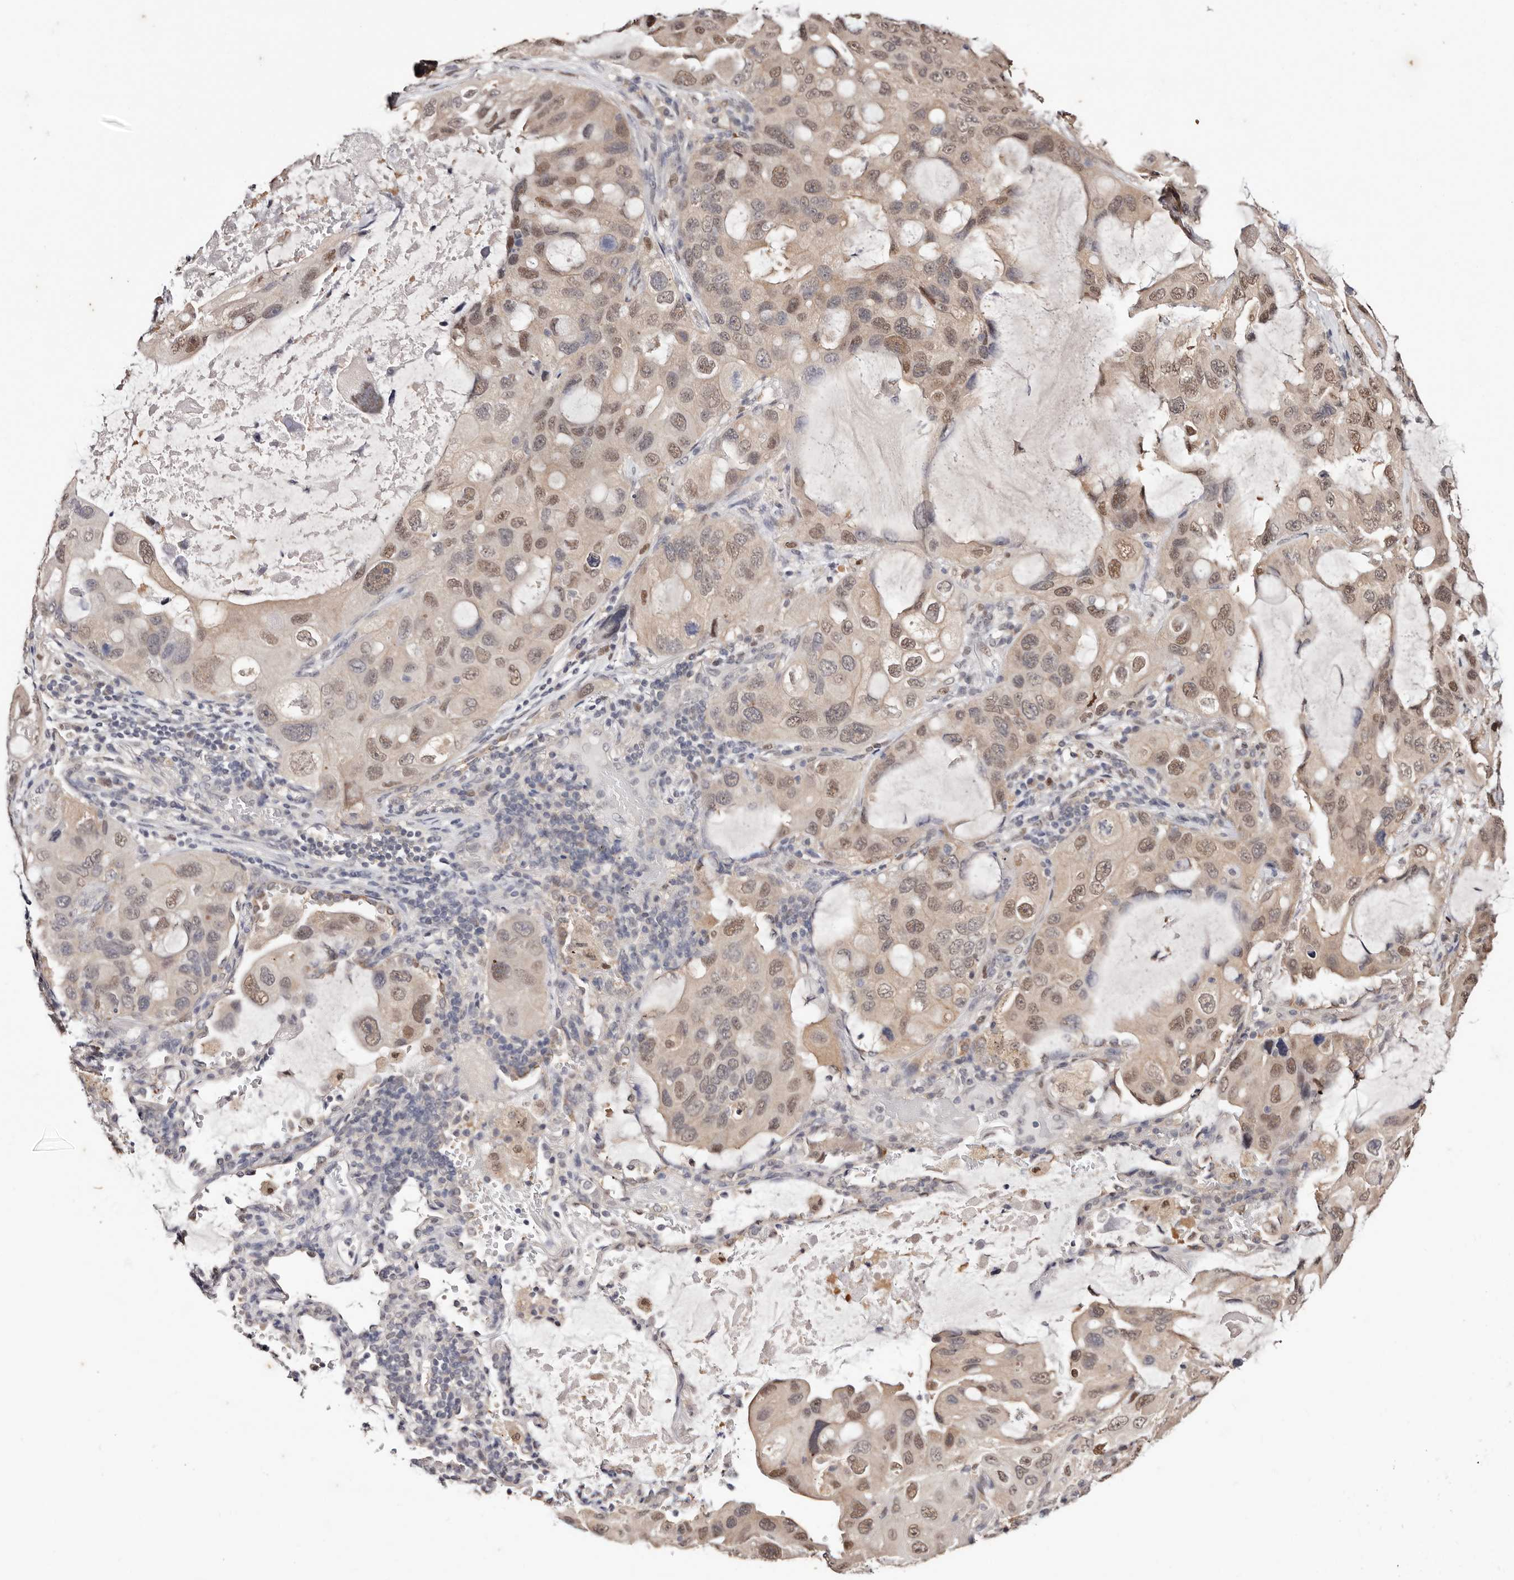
{"staining": {"intensity": "weak", "quantity": ">75%", "location": "nuclear"}, "tissue": "lung cancer", "cell_type": "Tumor cells", "image_type": "cancer", "snomed": [{"axis": "morphology", "description": "Squamous cell carcinoma, NOS"}, {"axis": "topography", "description": "Lung"}], "caption": "High-magnification brightfield microscopy of lung cancer (squamous cell carcinoma) stained with DAB (brown) and counterstained with hematoxylin (blue). tumor cells exhibit weak nuclear staining is identified in approximately>75% of cells.", "gene": "TYW3", "patient": {"sex": "female", "age": 73}}